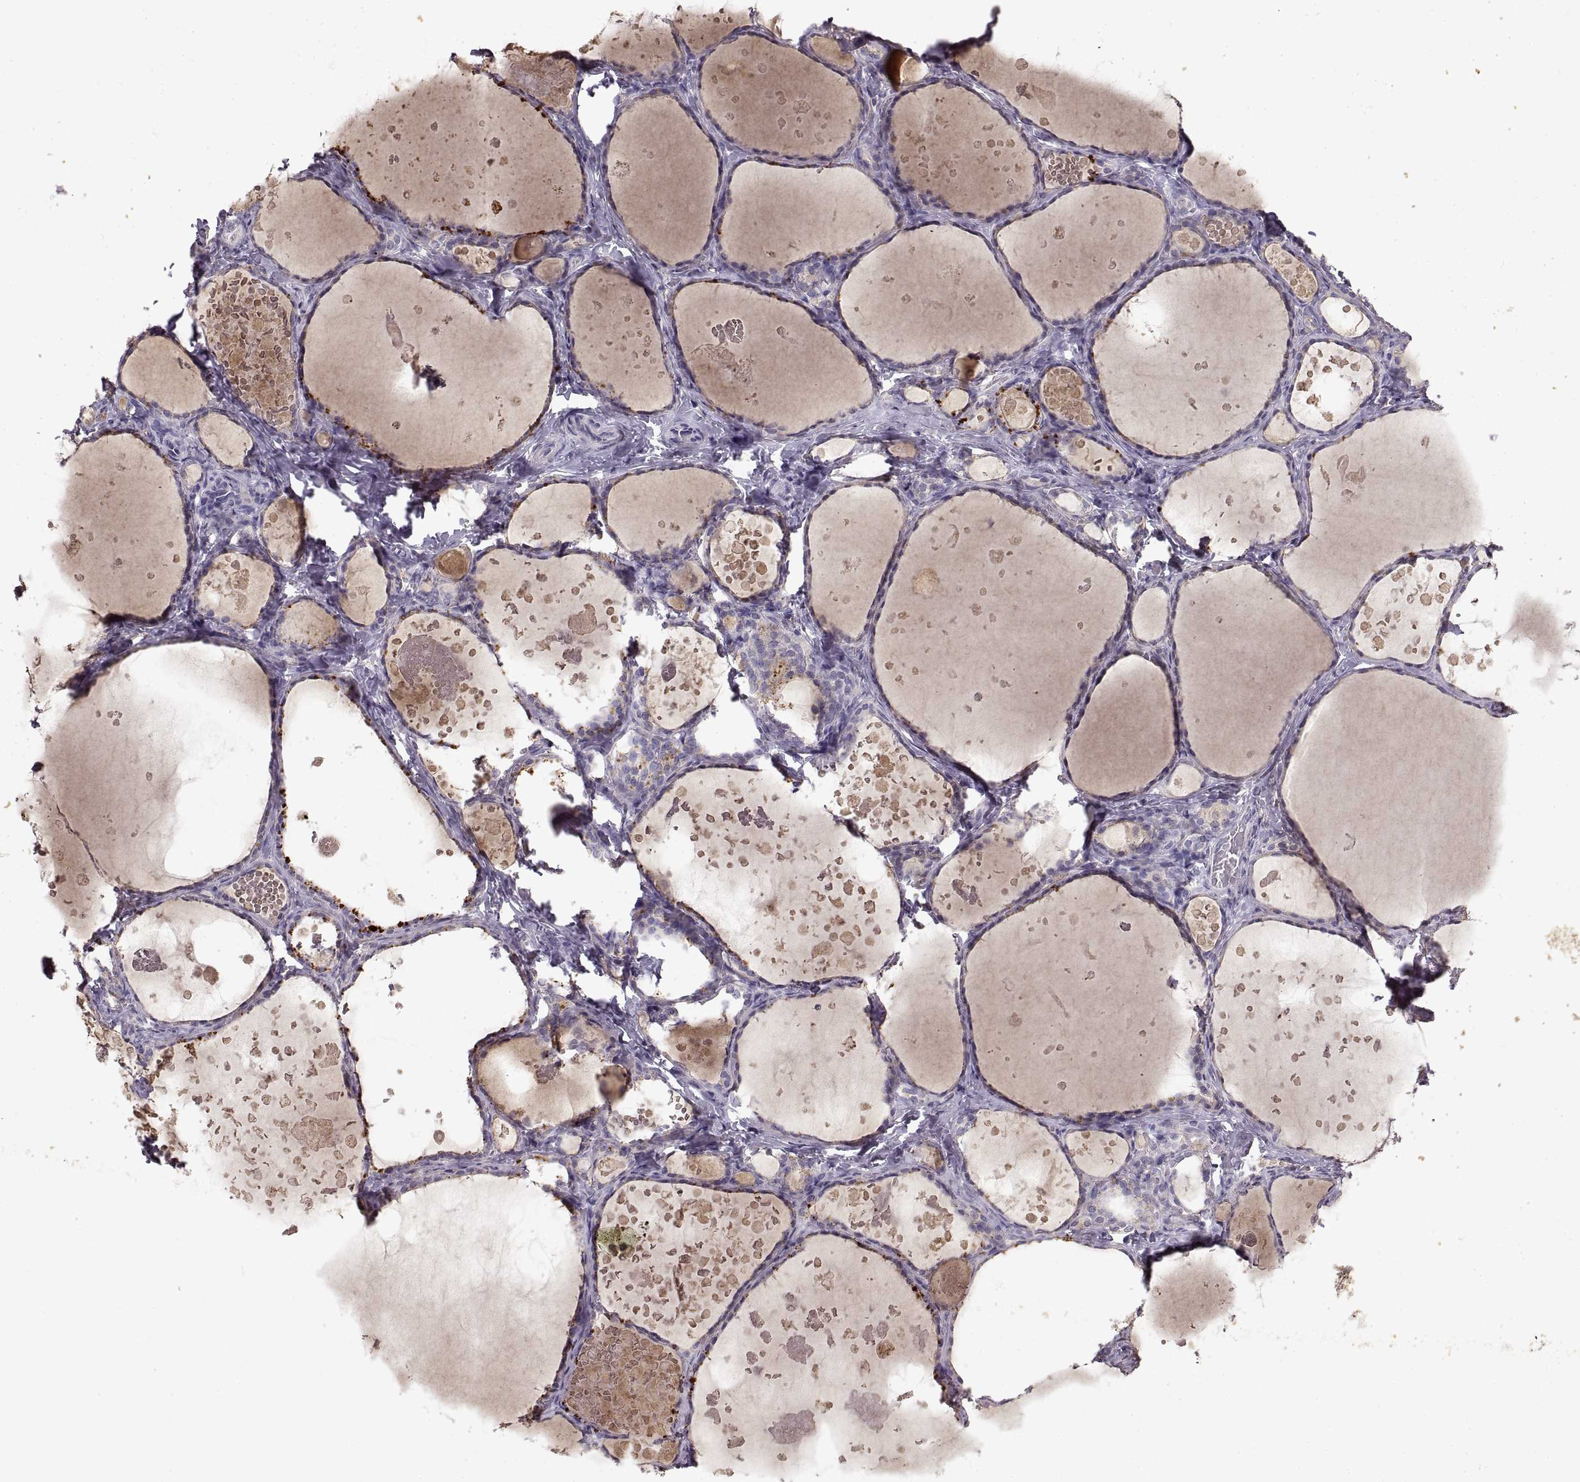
{"staining": {"intensity": "negative", "quantity": "none", "location": "none"}, "tissue": "thyroid gland", "cell_type": "Glandular cells", "image_type": "normal", "snomed": [{"axis": "morphology", "description": "Normal tissue, NOS"}, {"axis": "topography", "description": "Thyroid gland"}], "caption": "IHC image of unremarkable human thyroid gland stained for a protein (brown), which demonstrates no expression in glandular cells.", "gene": "ADAM11", "patient": {"sex": "female", "age": 56}}